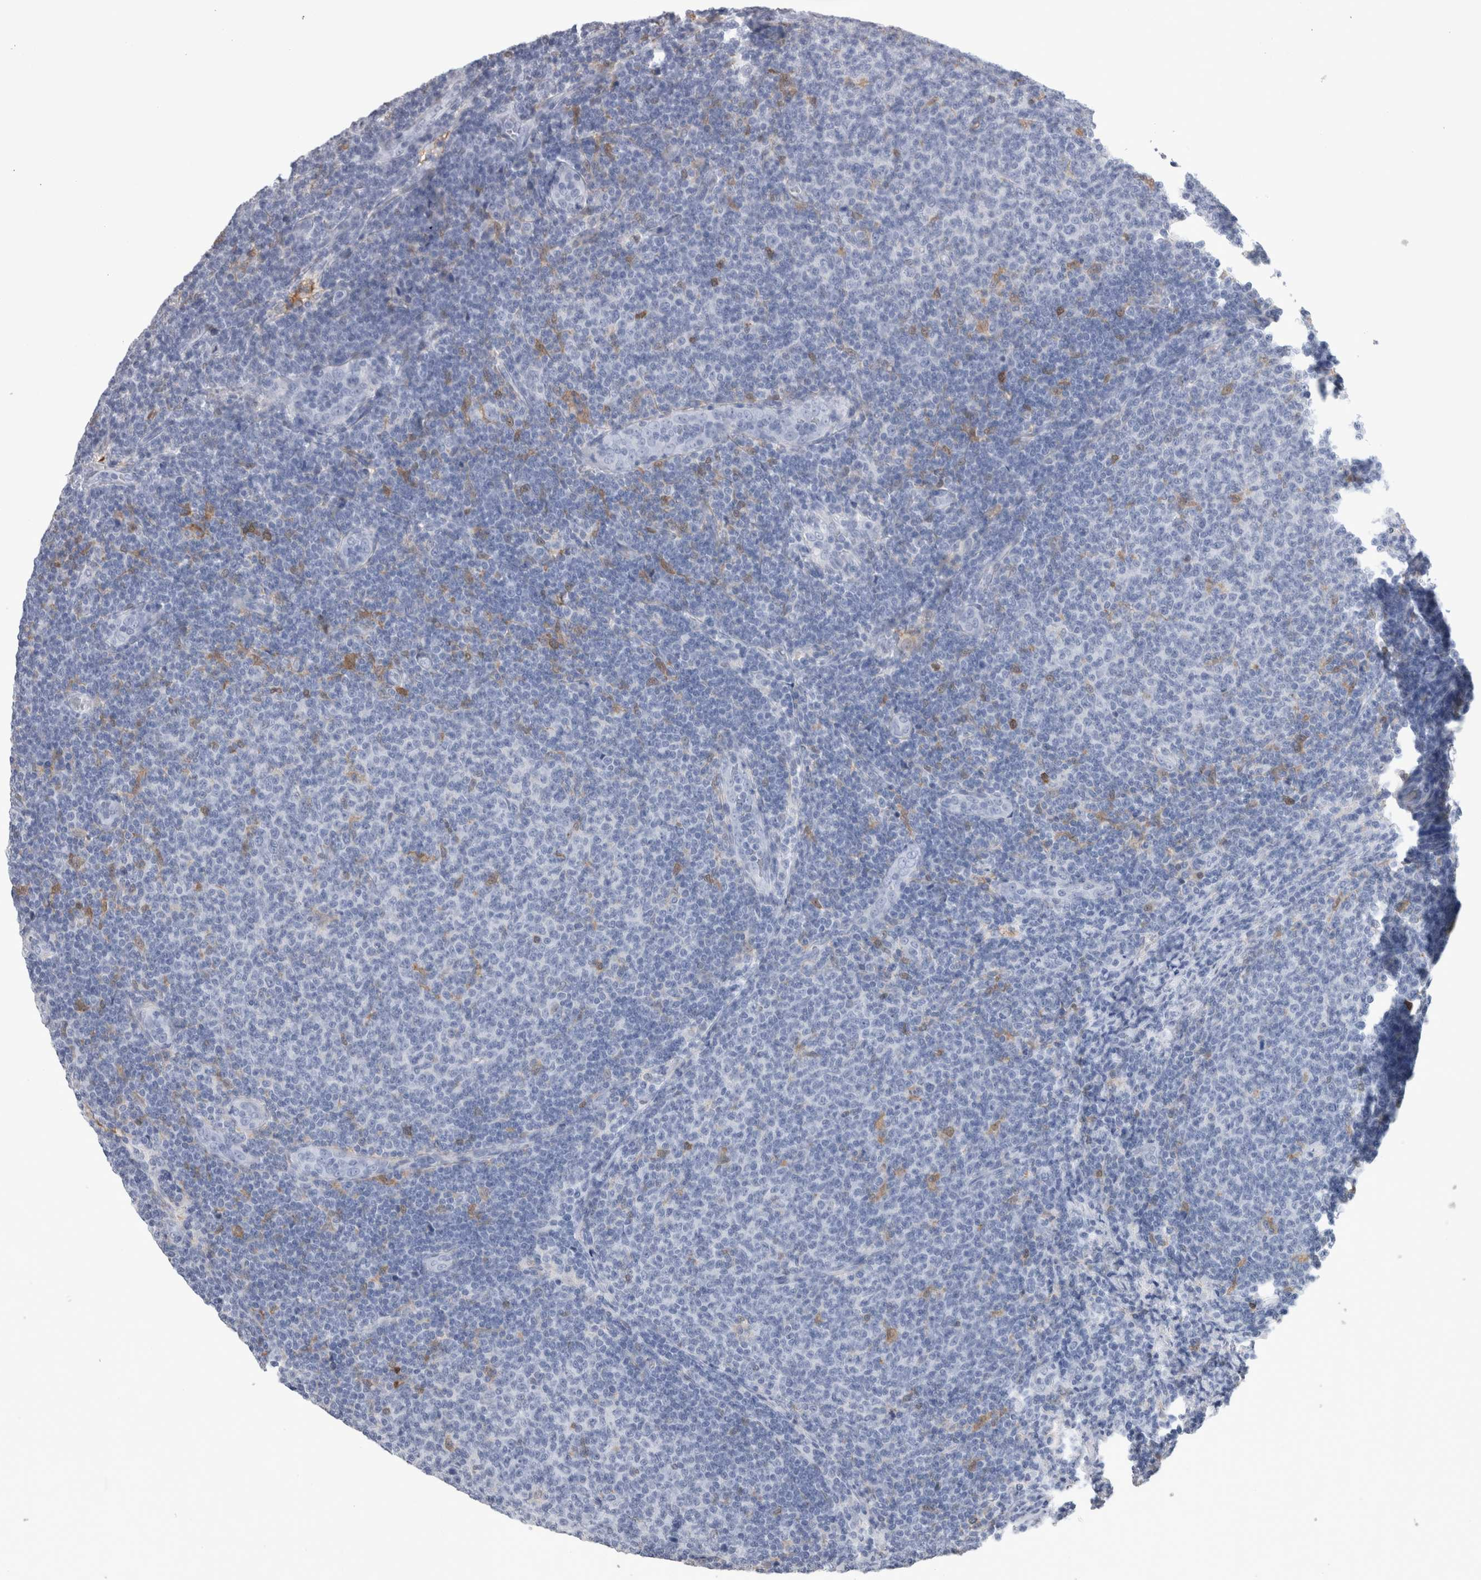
{"staining": {"intensity": "negative", "quantity": "none", "location": "none"}, "tissue": "lymphoma", "cell_type": "Tumor cells", "image_type": "cancer", "snomed": [{"axis": "morphology", "description": "Malignant lymphoma, non-Hodgkin's type, Low grade"}, {"axis": "topography", "description": "Lymph node"}], "caption": "The immunohistochemistry photomicrograph has no significant expression in tumor cells of lymphoma tissue.", "gene": "CA8", "patient": {"sex": "male", "age": 66}}